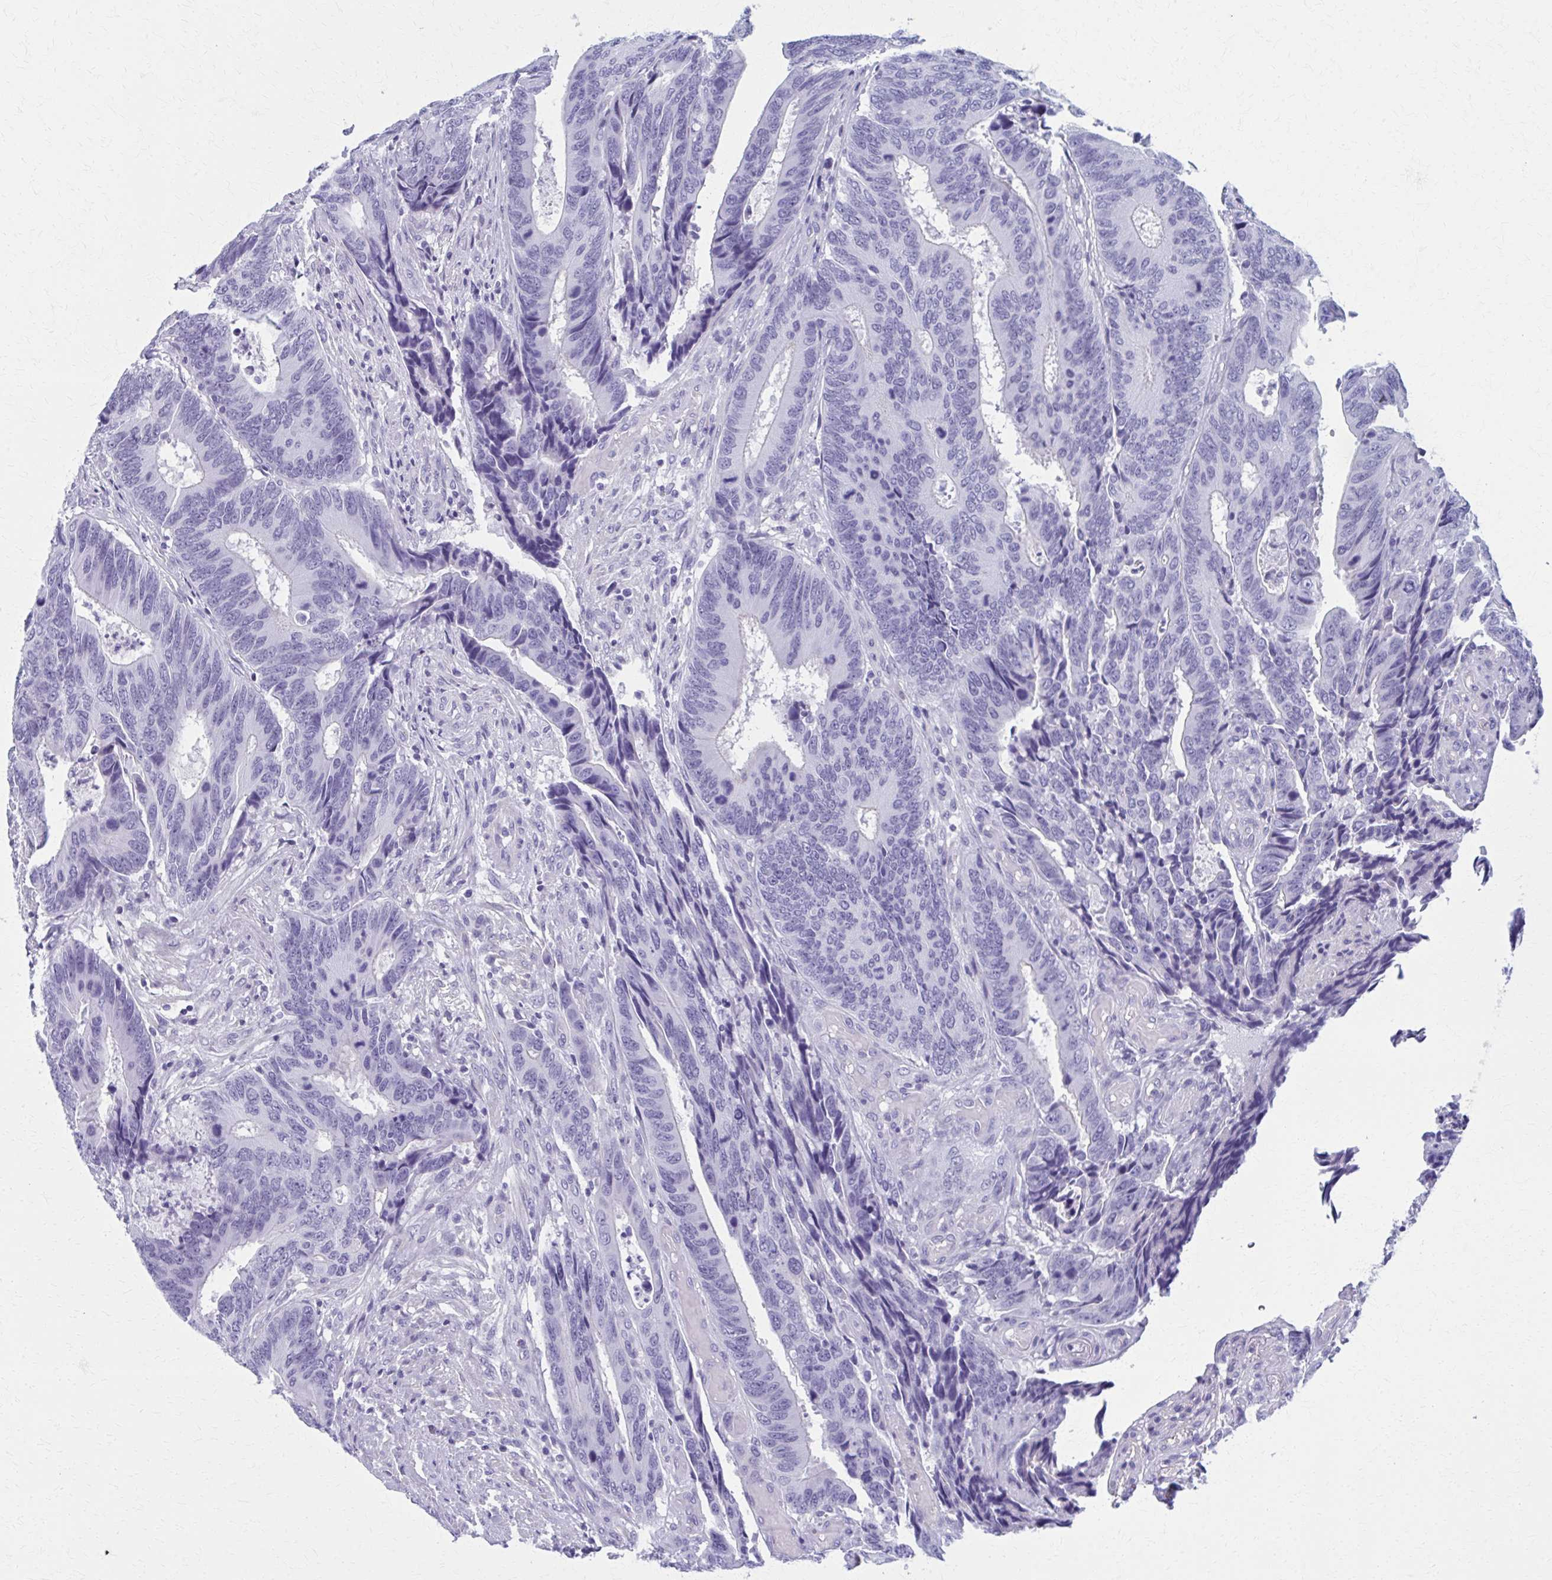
{"staining": {"intensity": "negative", "quantity": "none", "location": "none"}, "tissue": "colorectal cancer", "cell_type": "Tumor cells", "image_type": "cancer", "snomed": [{"axis": "morphology", "description": "Adenocarcinoma, NOS"}, {"axis": "topography", "description": "Colon"}], "caption": "Immunohistochemistry photomicrograph of human colorectal adenocarcinoma stained for a protein (brown), which demonstrates no staining in tumor cells. (Brightfield microscopy of DAB (3,3'-diaminobenzidine) immunohistochemistry (IHC) at high magnification).", "gene": "MPLKIP", "patient": {"sex": "male", "age": 87}}